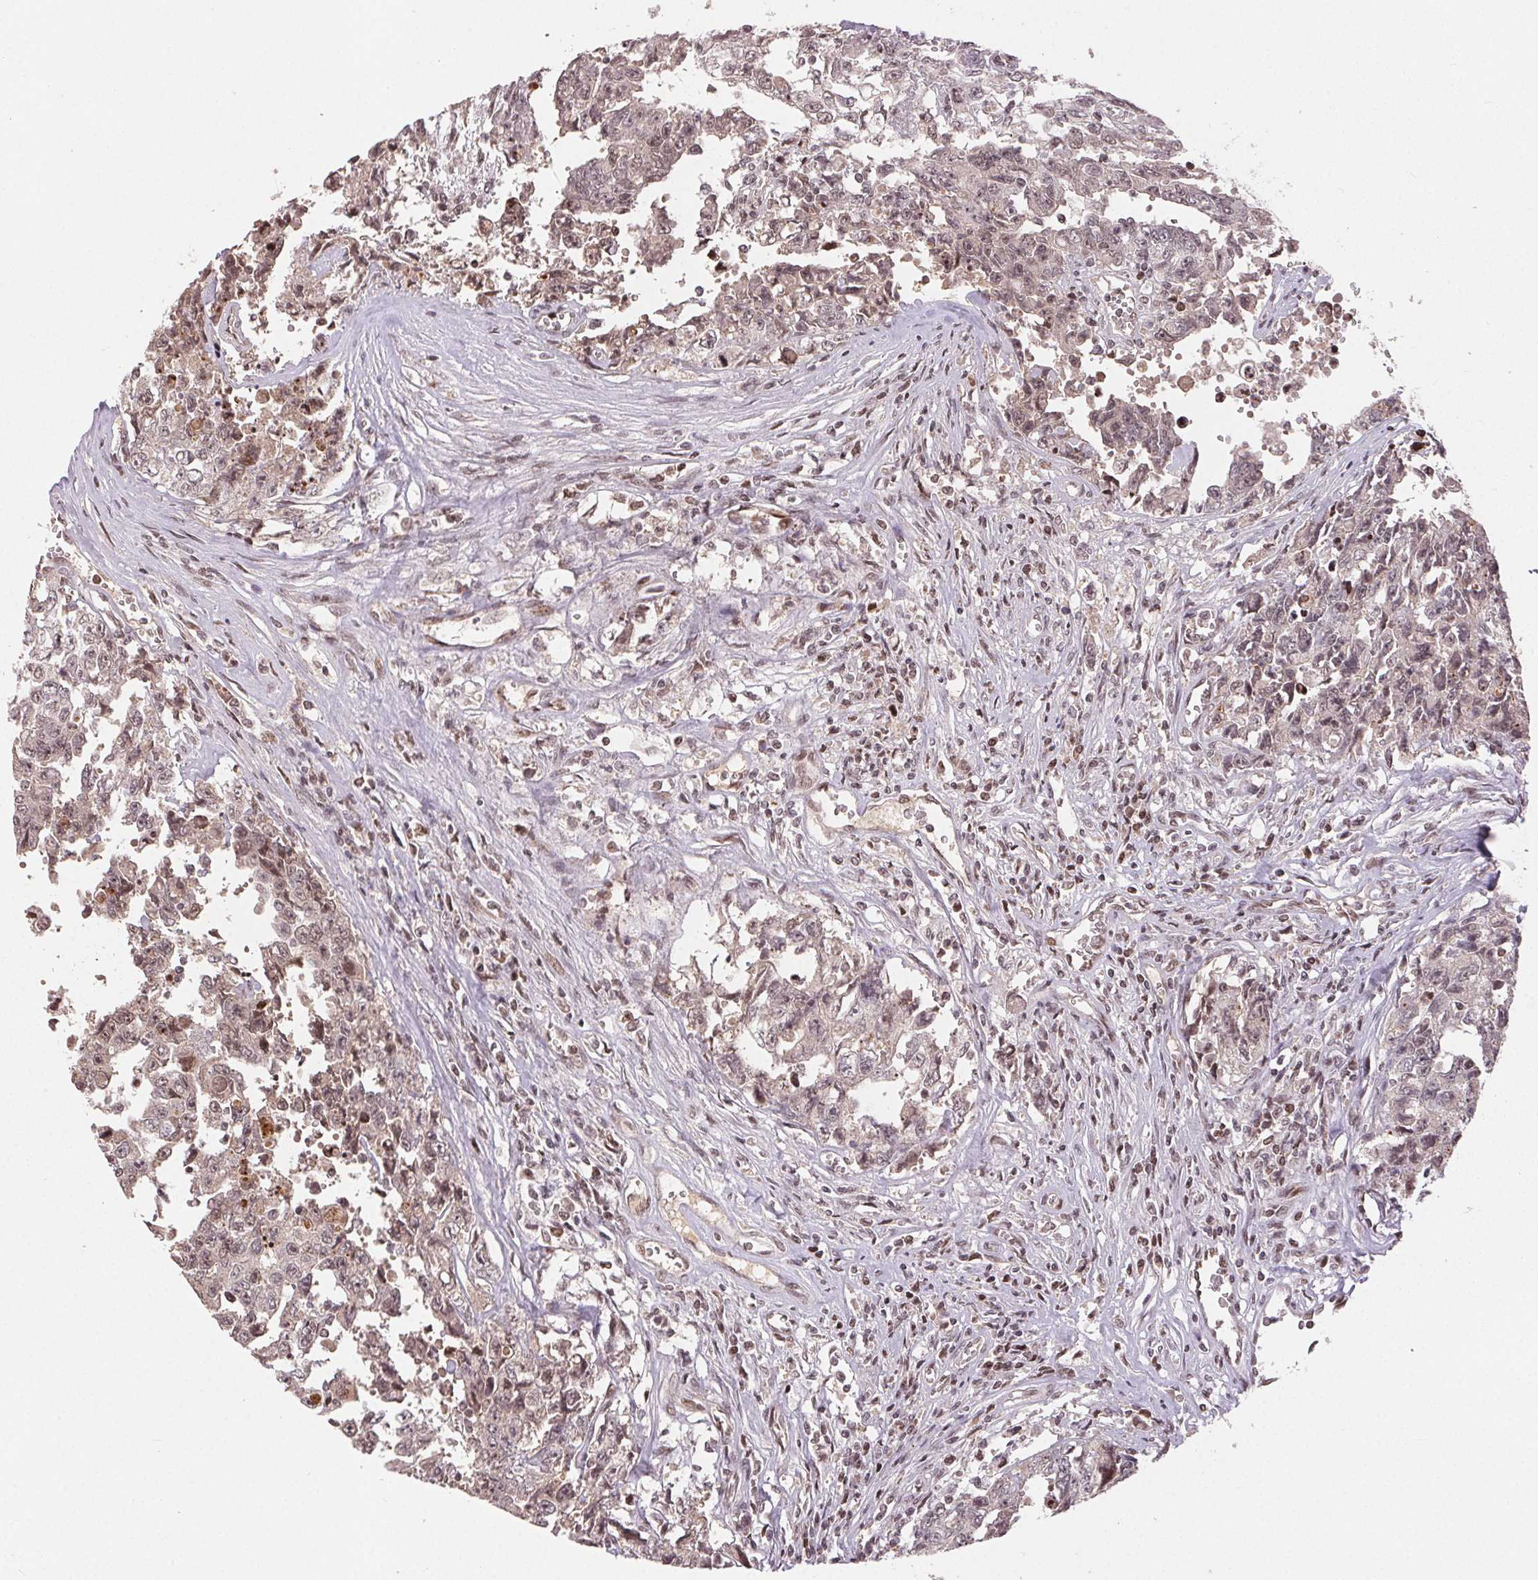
{"staining": {"intensity": "weak", "quantity": "25%-75%", "location": "nuclear"}, "tissue": "testis cancer", "cell_type": "Tumor cells", "image_type": "cancer", "snomed": [{"axis": "morphology", "description": "Carcinoma, Embryonal, NOS"}, {"axis": "topography", "description": "Testis"}], "caption": "Protein positivity by immunohistochemistry exhibits weak nuclear positivity in about 25%-75% of tumor cells in embryonal carcinoma (testis).", "gene": "MAPKAPK2", "patient": {"sex": "male", "age": 24}}